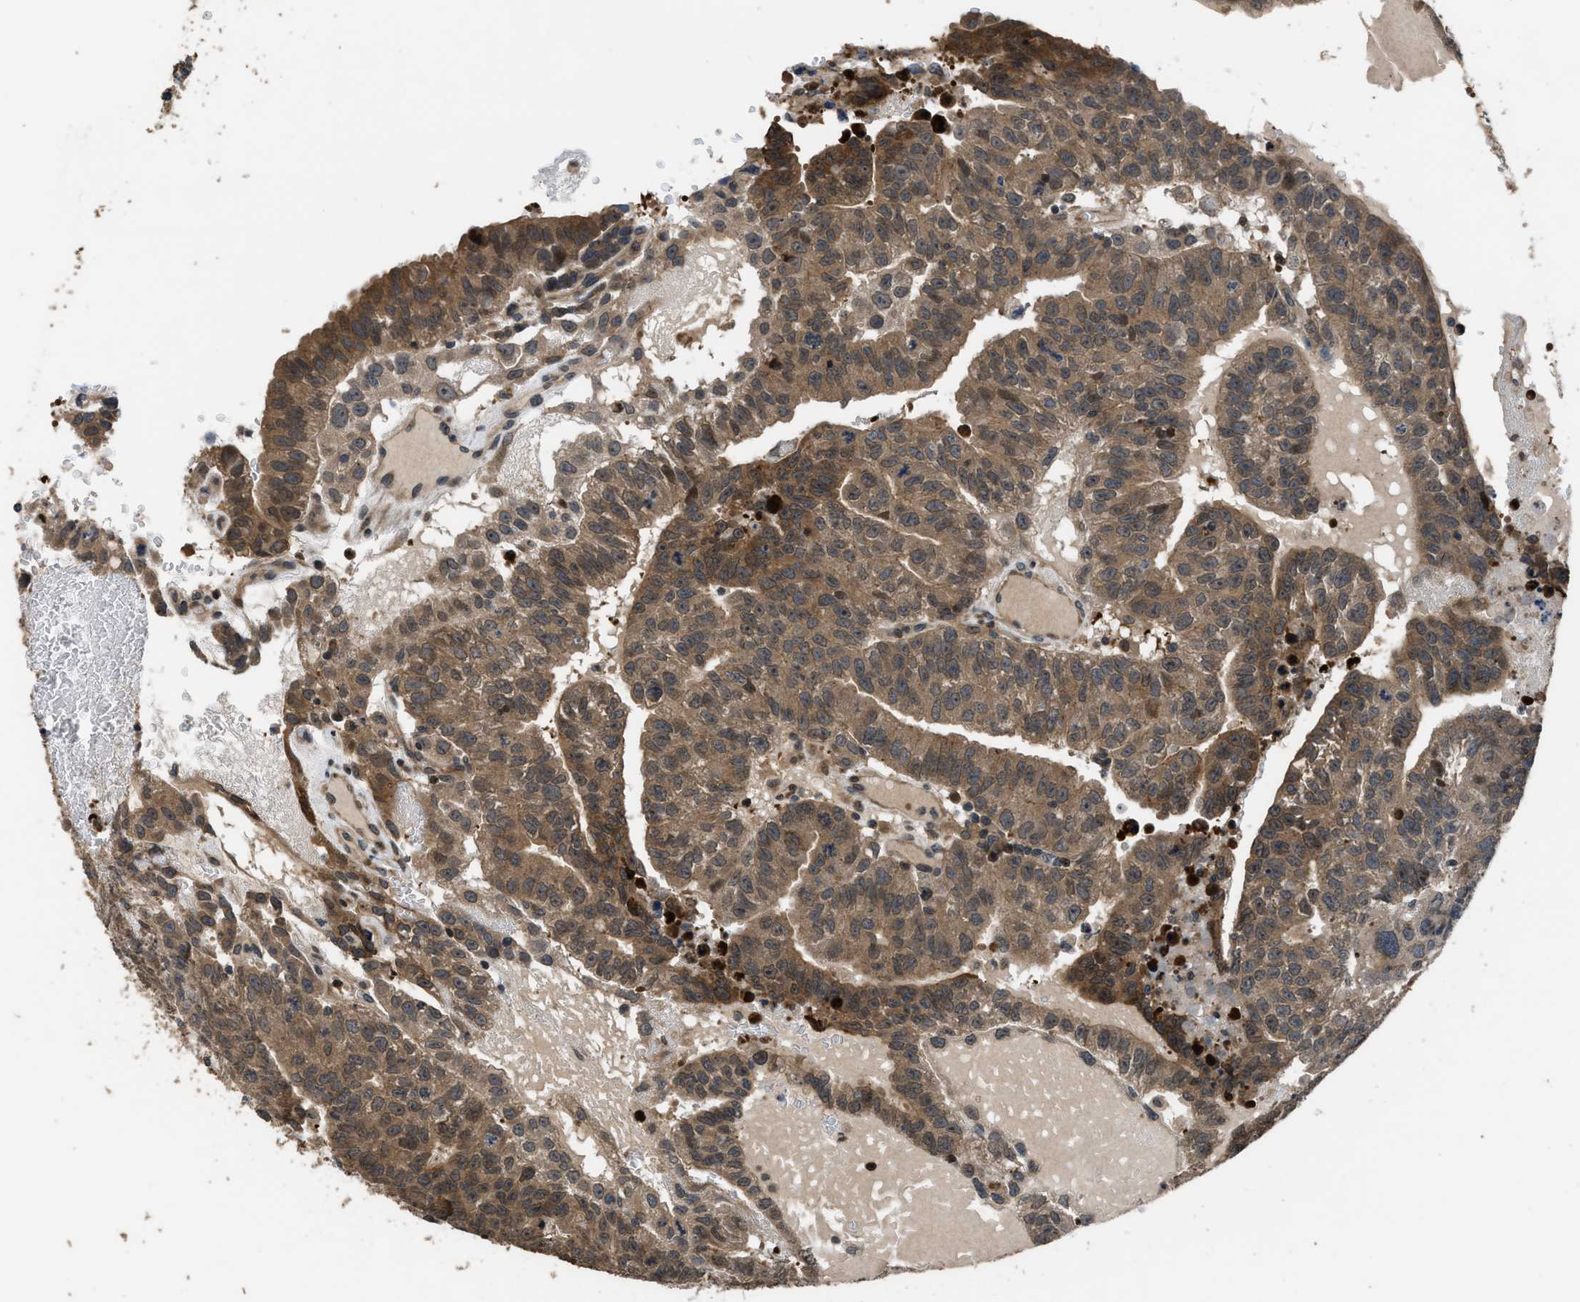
{"staining": {"intensity": "moderate", "quantity": ">75%", "location": "cytoplasmic/membranous"}, "tissue": "testis cancer", "cell_type": "Tumor cells", "image_type": "cancer", "snomed": [{"axis": "morphology", "description": "Seminoma, NOS"}, {"axis": "morphology", "description": "Carcinoma, Embryonal, NOS"}, {"axis": "topography", "description": "Testis"}], "caption": "IHC staining of testis cancer (embryonal carcinoma), which shows medium levels of moderate cytoplasmic/membranous positivity in about >75% of tumor cells indicating moderate cytoplasmic/membranous protein positivity. The staining was performed using DAB (3,3'-diaminobenzidine) (brown) for protein detection and nuclei were counterstained in hematoxylin (blue).", "gene": "CTBS", "patient": {"sex": "male", "age": 52}}